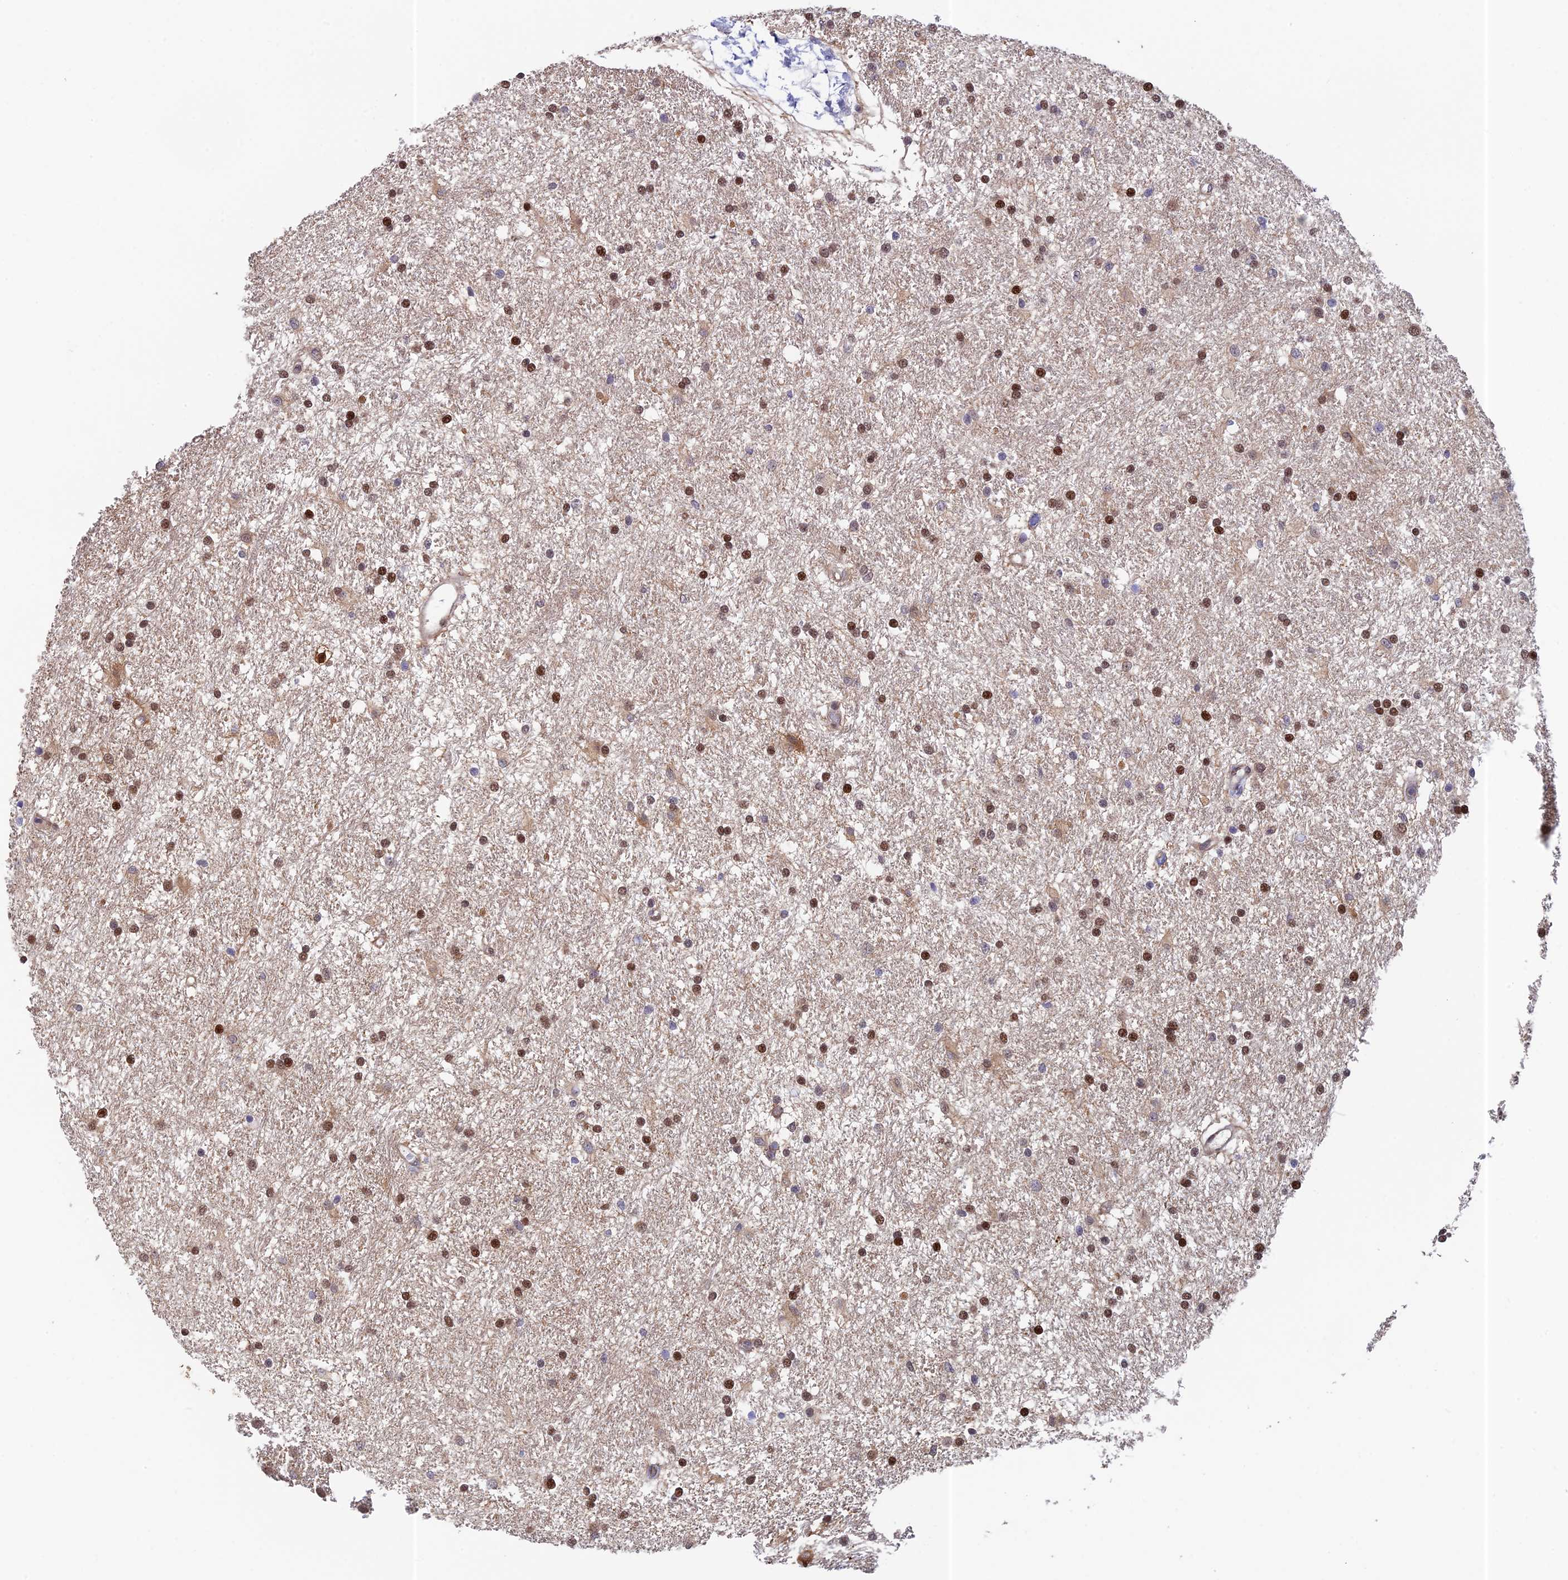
{"staining": {"intensity": "moderate", "quantity": ">75%", "location": "nuclear"}, "tissue": "glioma", "cell_type": "Tumor cells", "image_type": "cancer", "snomed": [{"axis": "morphology", "description": "Glioma, malignant, High grade"}, {"axis": "topography", "description": "Brain"}], "caption": "IHC (DAB (3,3'-diaminobenzidine)) staining of malignant glioma (high-grade) shows moderate nuclear protein positivity in approximately >75% of tumor cells.", "gene": "MRPL17", "patient": {"sex": "male", "age": 77}}